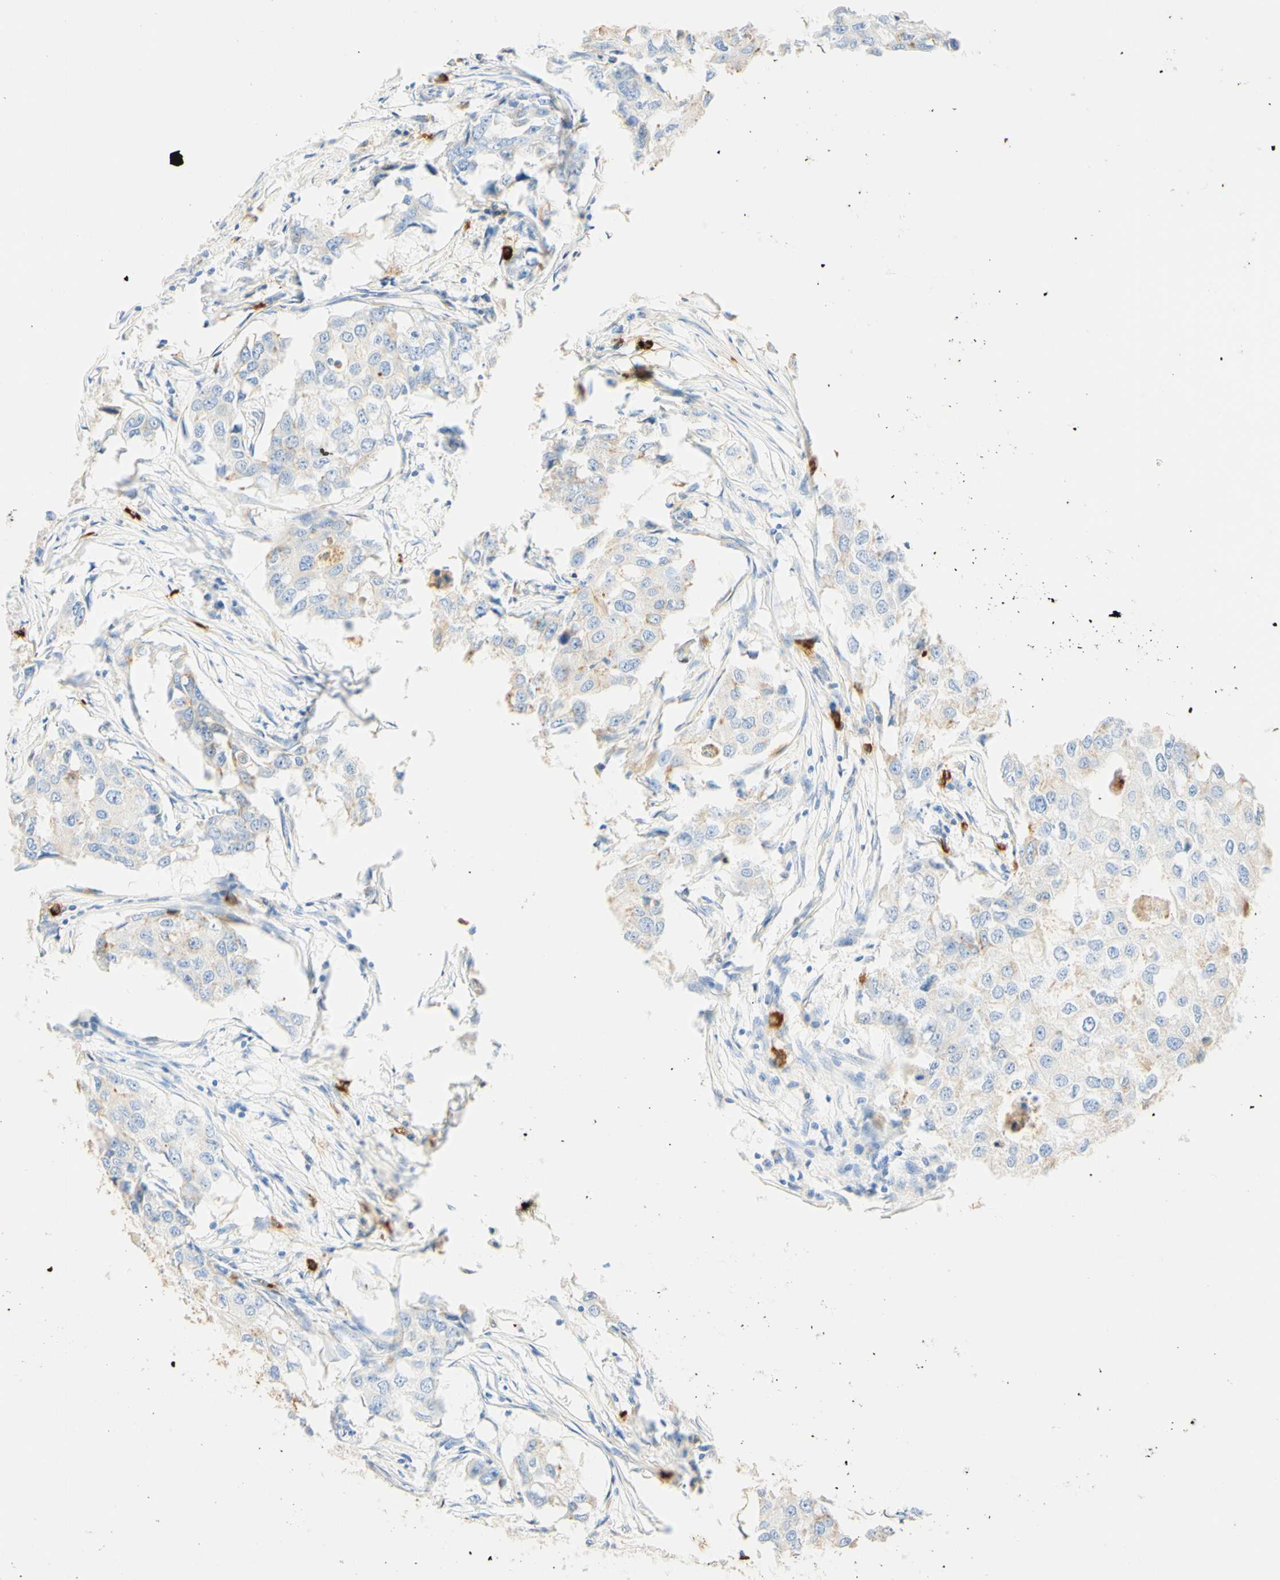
{"staining": {"intensity": "negative", "quantity": "none", "location": "none"}, "tissue": "breast cancer", "cell_type": "Tumor cells", "image_type": "cancer", "snomed": [{"axis": "morphology", "description": "Duct carcinoma"}, {"axis": "topography", "description": "Breast"}], "caption": "This photomicrograph is of breast cancer (infiltrating ductal carcinoma) stained with IHC to label a protein in brown with the nuclei are counter-stained blue. There is no positivity in tumor cells.", "gene": "CD63", "patient": {"sex": "female", "age": 27}}